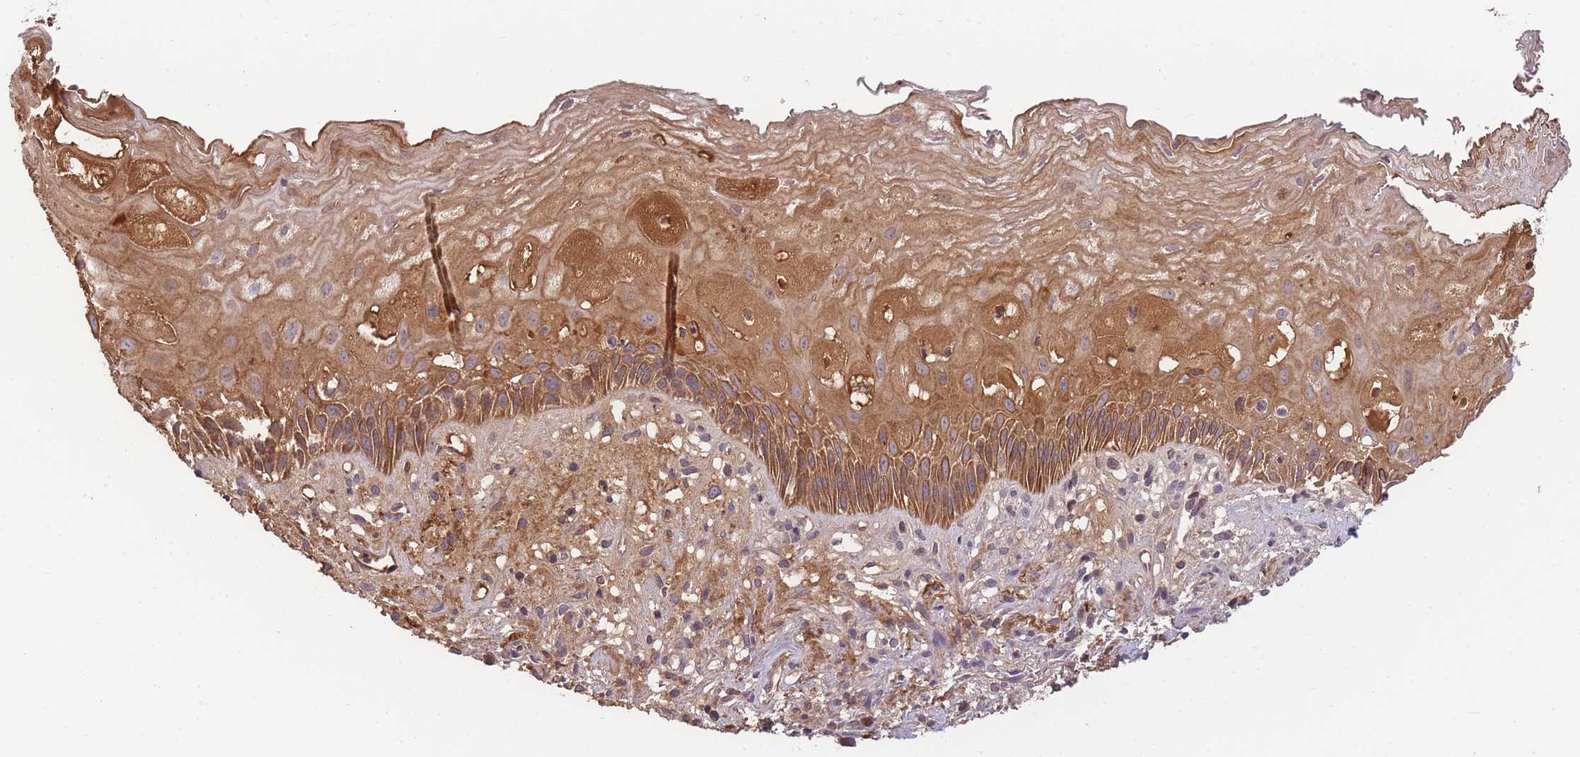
{"staining": {"intensity": "moderate", "quantity": ">75%", "location": "cytoplasmic/membranous"}, "tissue": "esophagus", "cell_type": "Squamous epithelial cells", "image_type": "normal", "snomed": [{"axis": "morphology", "description": "Normal tissue, NOS"}, {"axis": "topography", "description": "Esophagus"}], "caption": "DAB immunohistochemical staining of benign human esophagus exhibits moderate cytoplasmic/membranous protein expression in approximately >75% of squamous epithelial cells. (DAB = brown stain, brightfield microscopy at high magnification).", "gene": "RALGDS", "patient": {"sex": "male", "age": 60}}